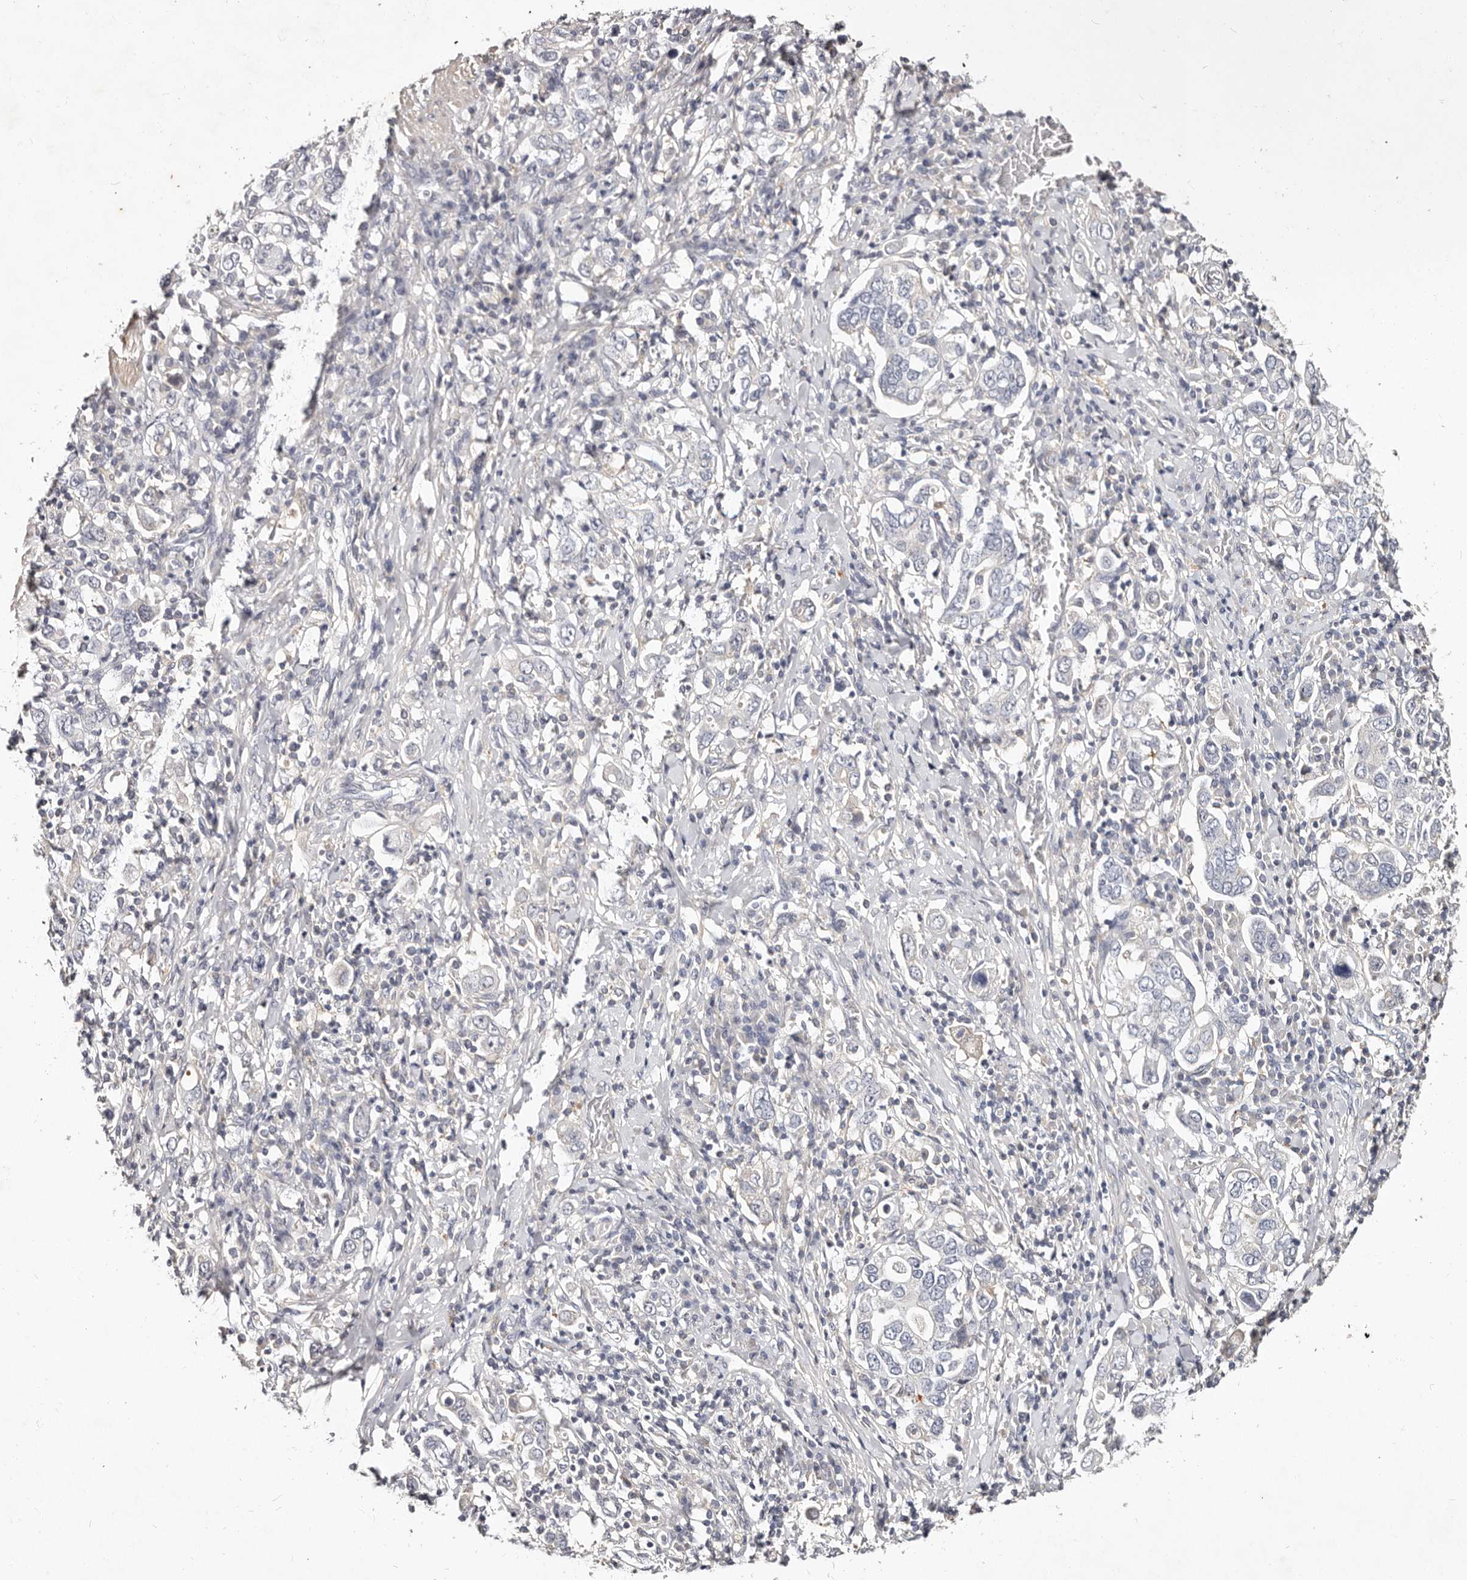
{"staining": {"intensity": "negative", "quantity": "none", "location": "none"}, "tissue": "stomach cancer", "cell_type": "Tumor cells", "image_type": "cancer", "snomed": [{"axis": "morphology", "description": "Adenocarcinoma, NOS"}, {"axis": "topography", "description": "Stomach, upper"}], "caption": "An immunohistochemistry image of stomach cancer (adenocarcinoma) is shown. There is no staining in tumor cells of stomach cancer (adenocarcinoma). The staining was performed using DAB (3,3'-diaminobenzidine) to visualize the protein expression in brown, while the nuclei were stained in blue with hematoxylin (Magnification: 20x).", "gene": "MRPS33", "patient": {"sex": "male", "age": 62}}